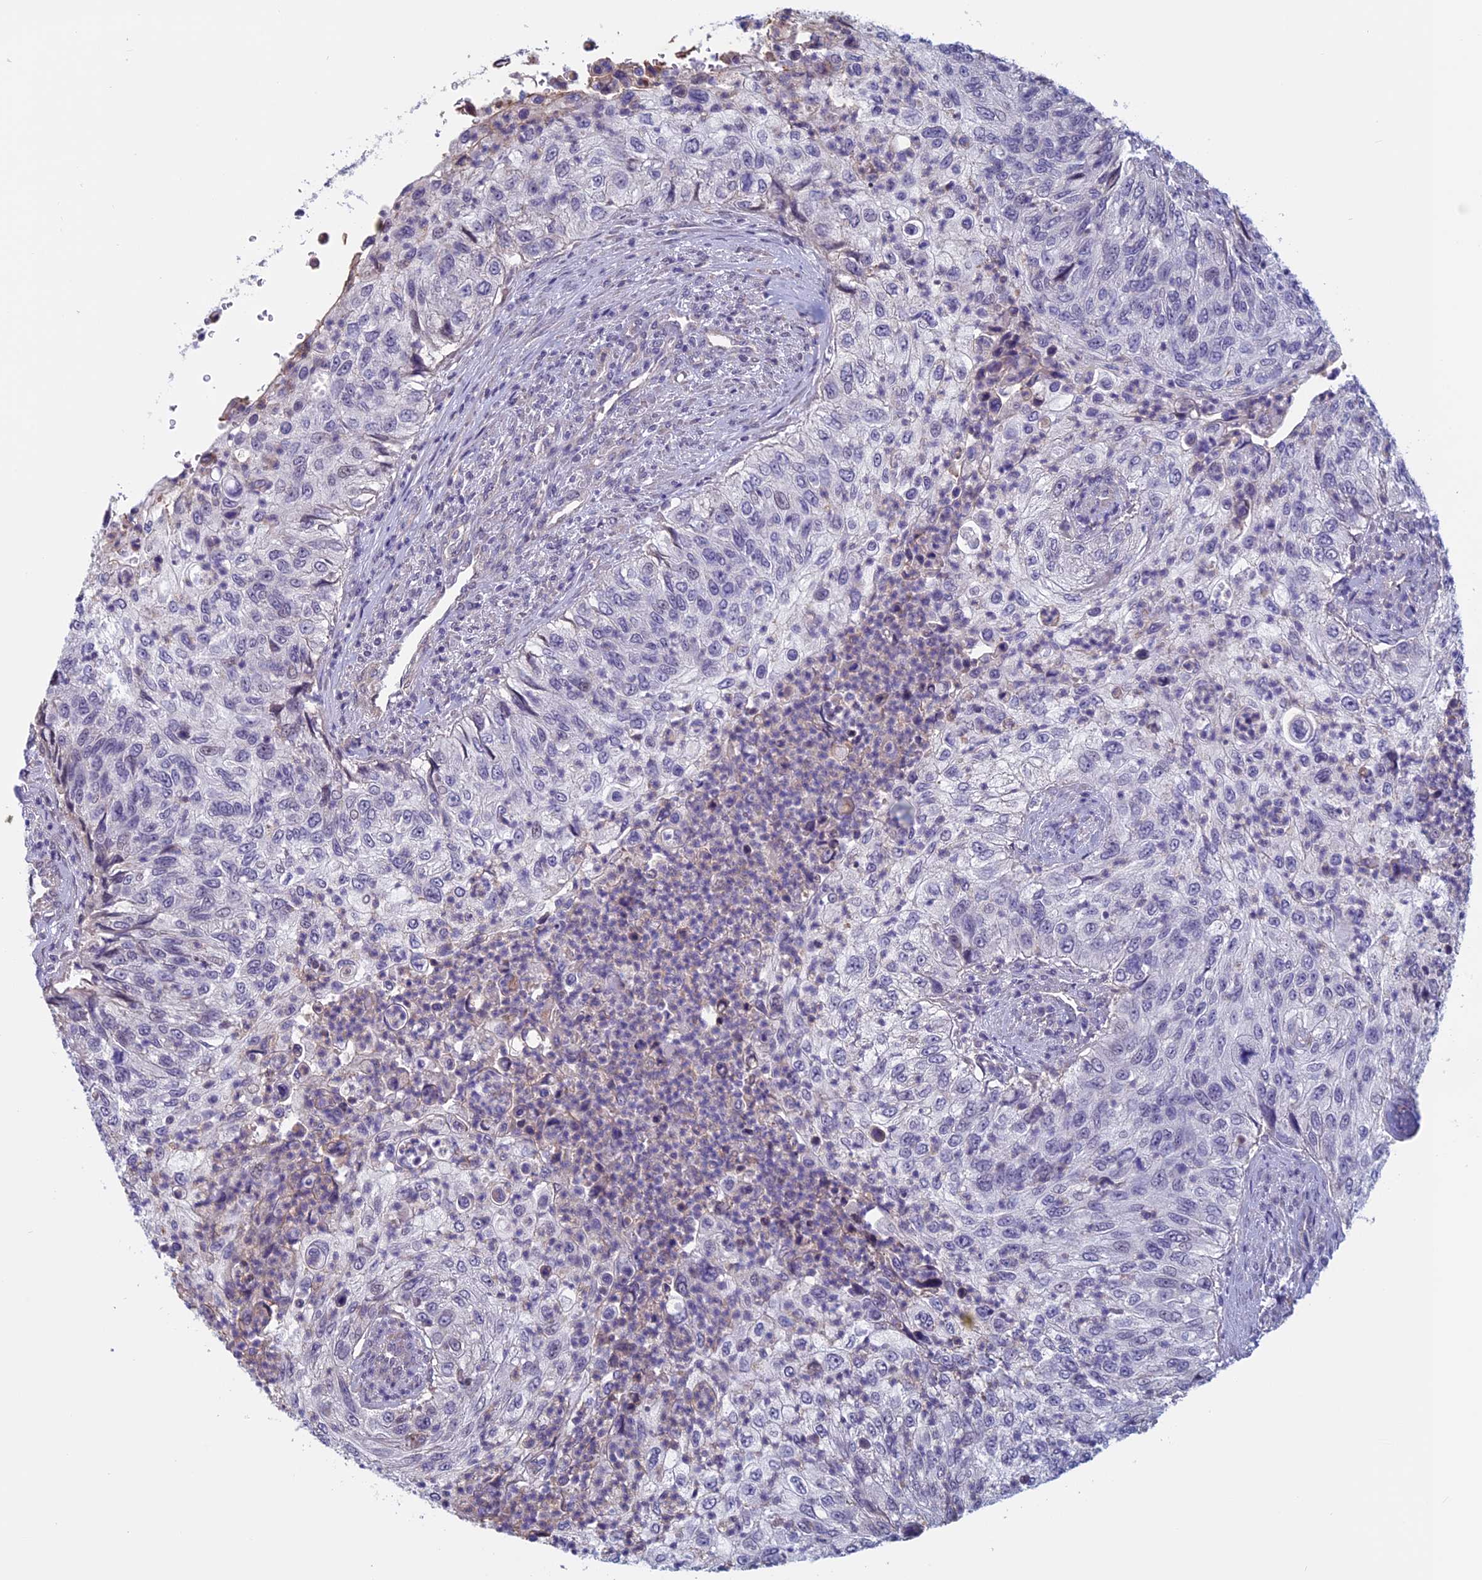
{"staining": {"intensity": "weak", "quantity": "<25%", "location": "nuclear"}, "tissue": "urothelial cancer", "cell_type": "Tumor cells", "image_type": "cancer", "snomed": [{"axis": "morphology", "description": "Urothelial carcinoma, High grade"}, {"axis": "topography", "description": "Urinary bladder"}], "caption": "IHC photomicrograph of high-grade urothelial carcinoma stained for a protein (brown), which demonstrates no expression in tumor cells. The staining was performed using DAB (3,3'-diaminobenzidine) to visualize the protein expression in brown, while the nuclei were stained in blue with hematoxylin (Magnification: 20x).", "gene": "SLC1A6", "patient": {"sex": "female", "age": 60}}